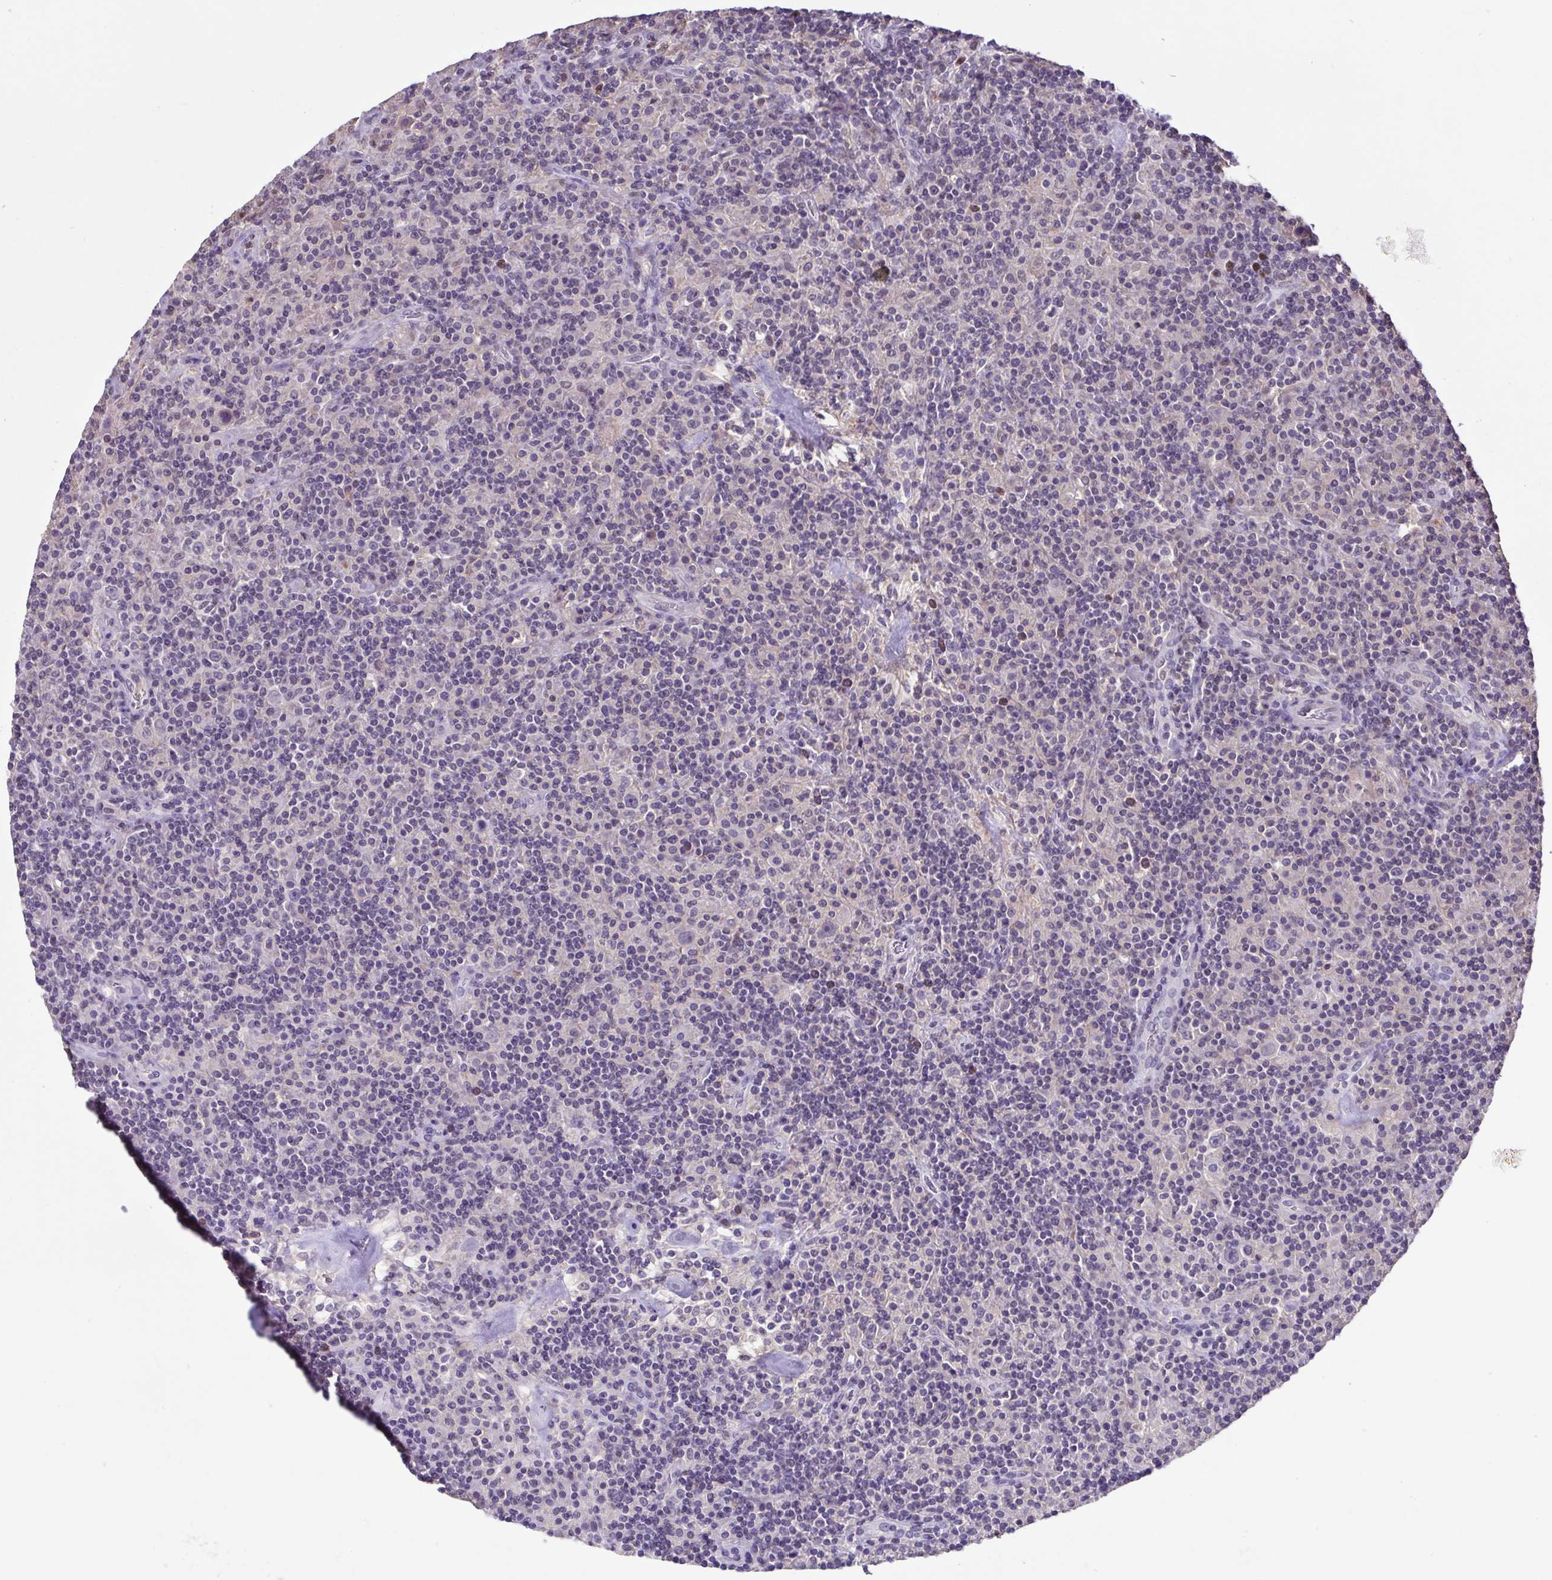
{"staining": {"intensity": "negative", "quantity": "none", "location": "none"}, "tissue": "lymphoma", "cell_type": "Tumor cells", "image_type": "cancer", "snomed": [{"axis": "morphology", "description": "Hodgkin's disease, NOS"}, {"axis": "topography", "description": "Lymph node"}], "caption": "High power microscopy image of an immunohistochemistry micrograph of lymphoma, revealing no significant expression in tumor cells.", "gene": "ACTRT3", "patient": {"sex": "male", "age": 70}}